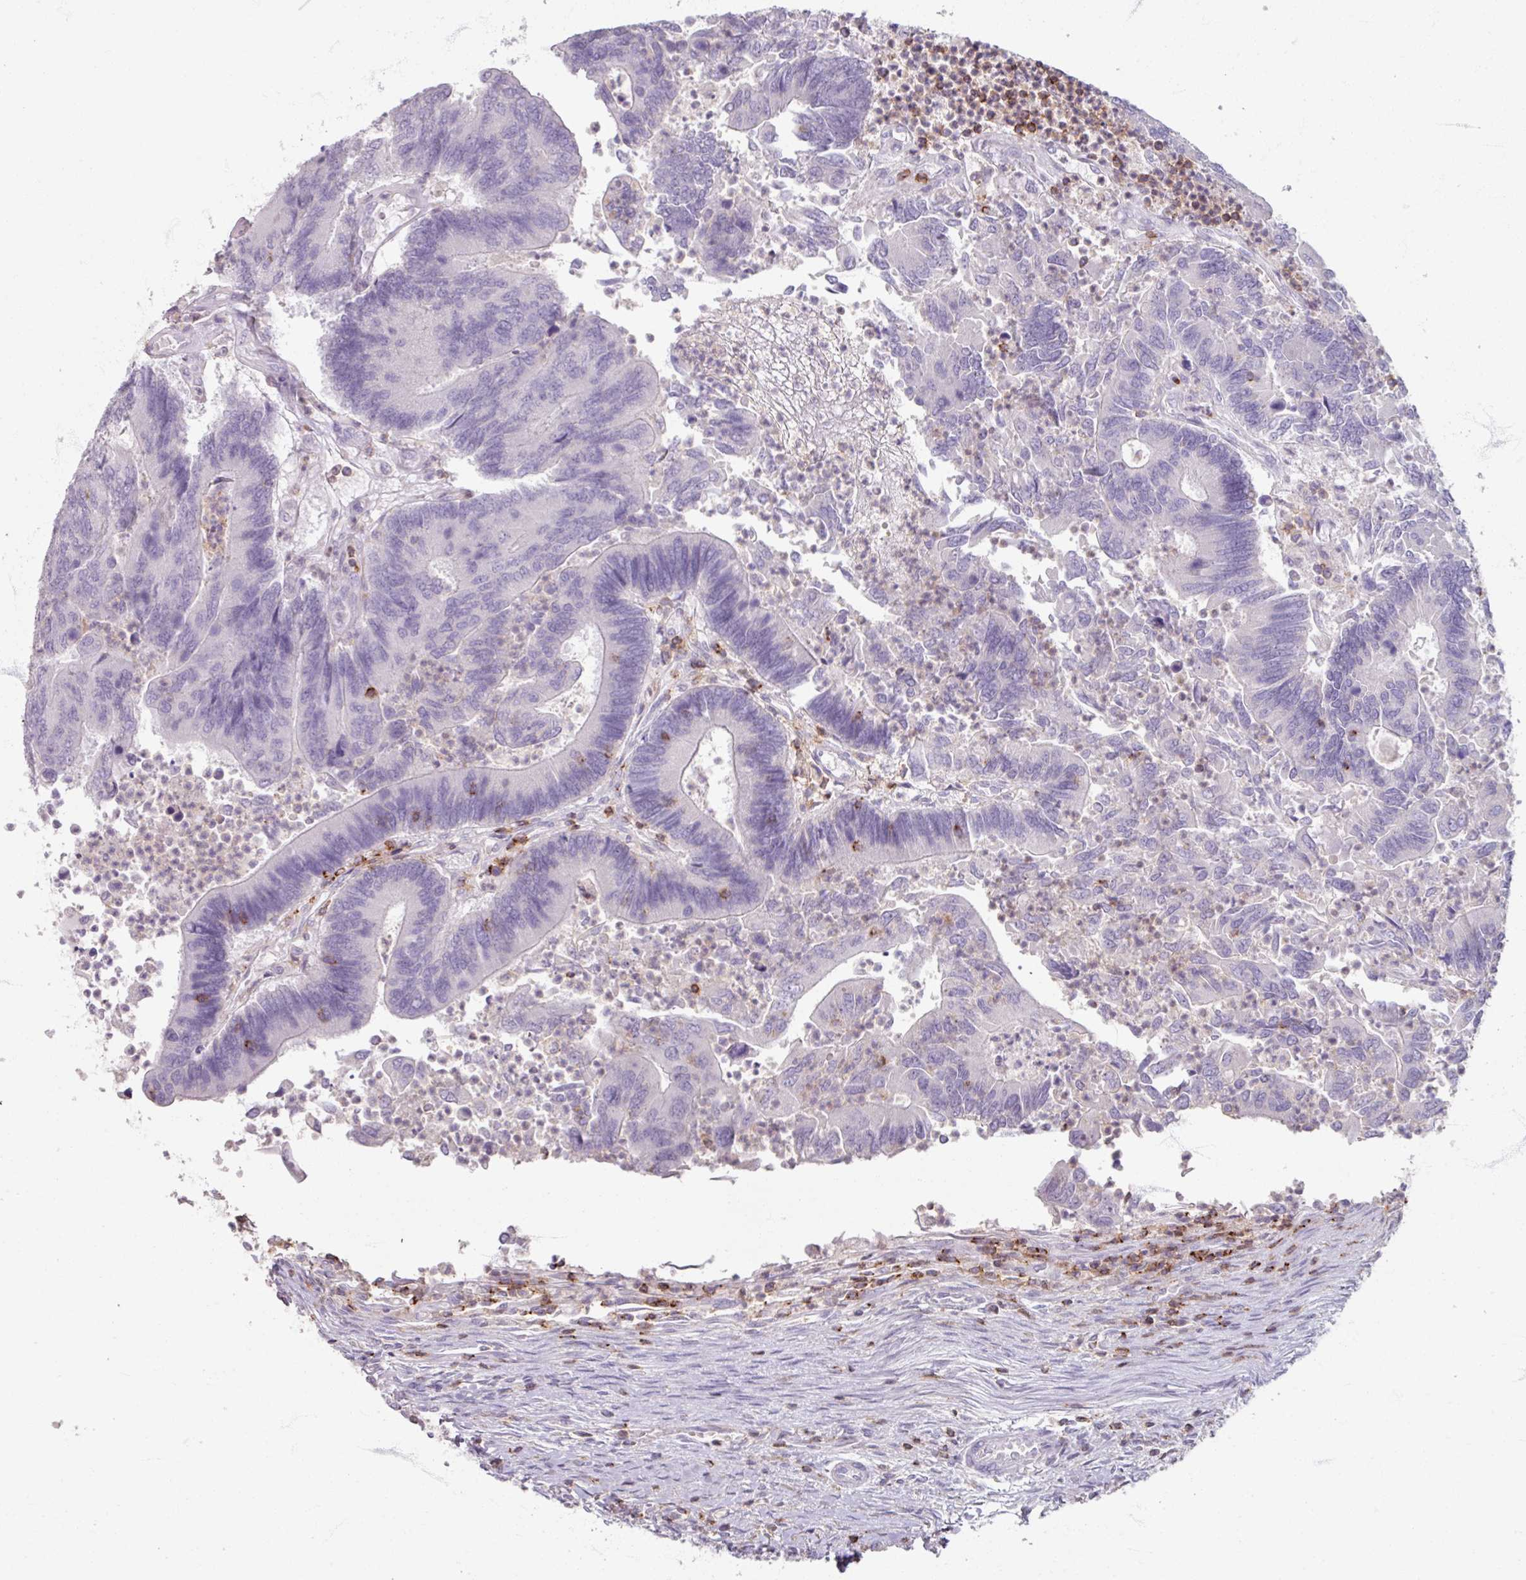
{"staining": {"intensity": "negative", "quantity": "none", "location": "none"}, "tissue": "colorectal cancer", "cell_type": "Tumor cells", "image_type": "cancer", "snomed": [{"axis": "morphology", "description": "Adenocarcinoma, NOS"}, {"axis": "topography", "description": "Colon"}], "caption": "Image shows no protein positivity in tumor cells of colorectal adenocarcinoma tissue.", "gene": "PTPRC", "patient": {"sex": "female", "age": 67}}